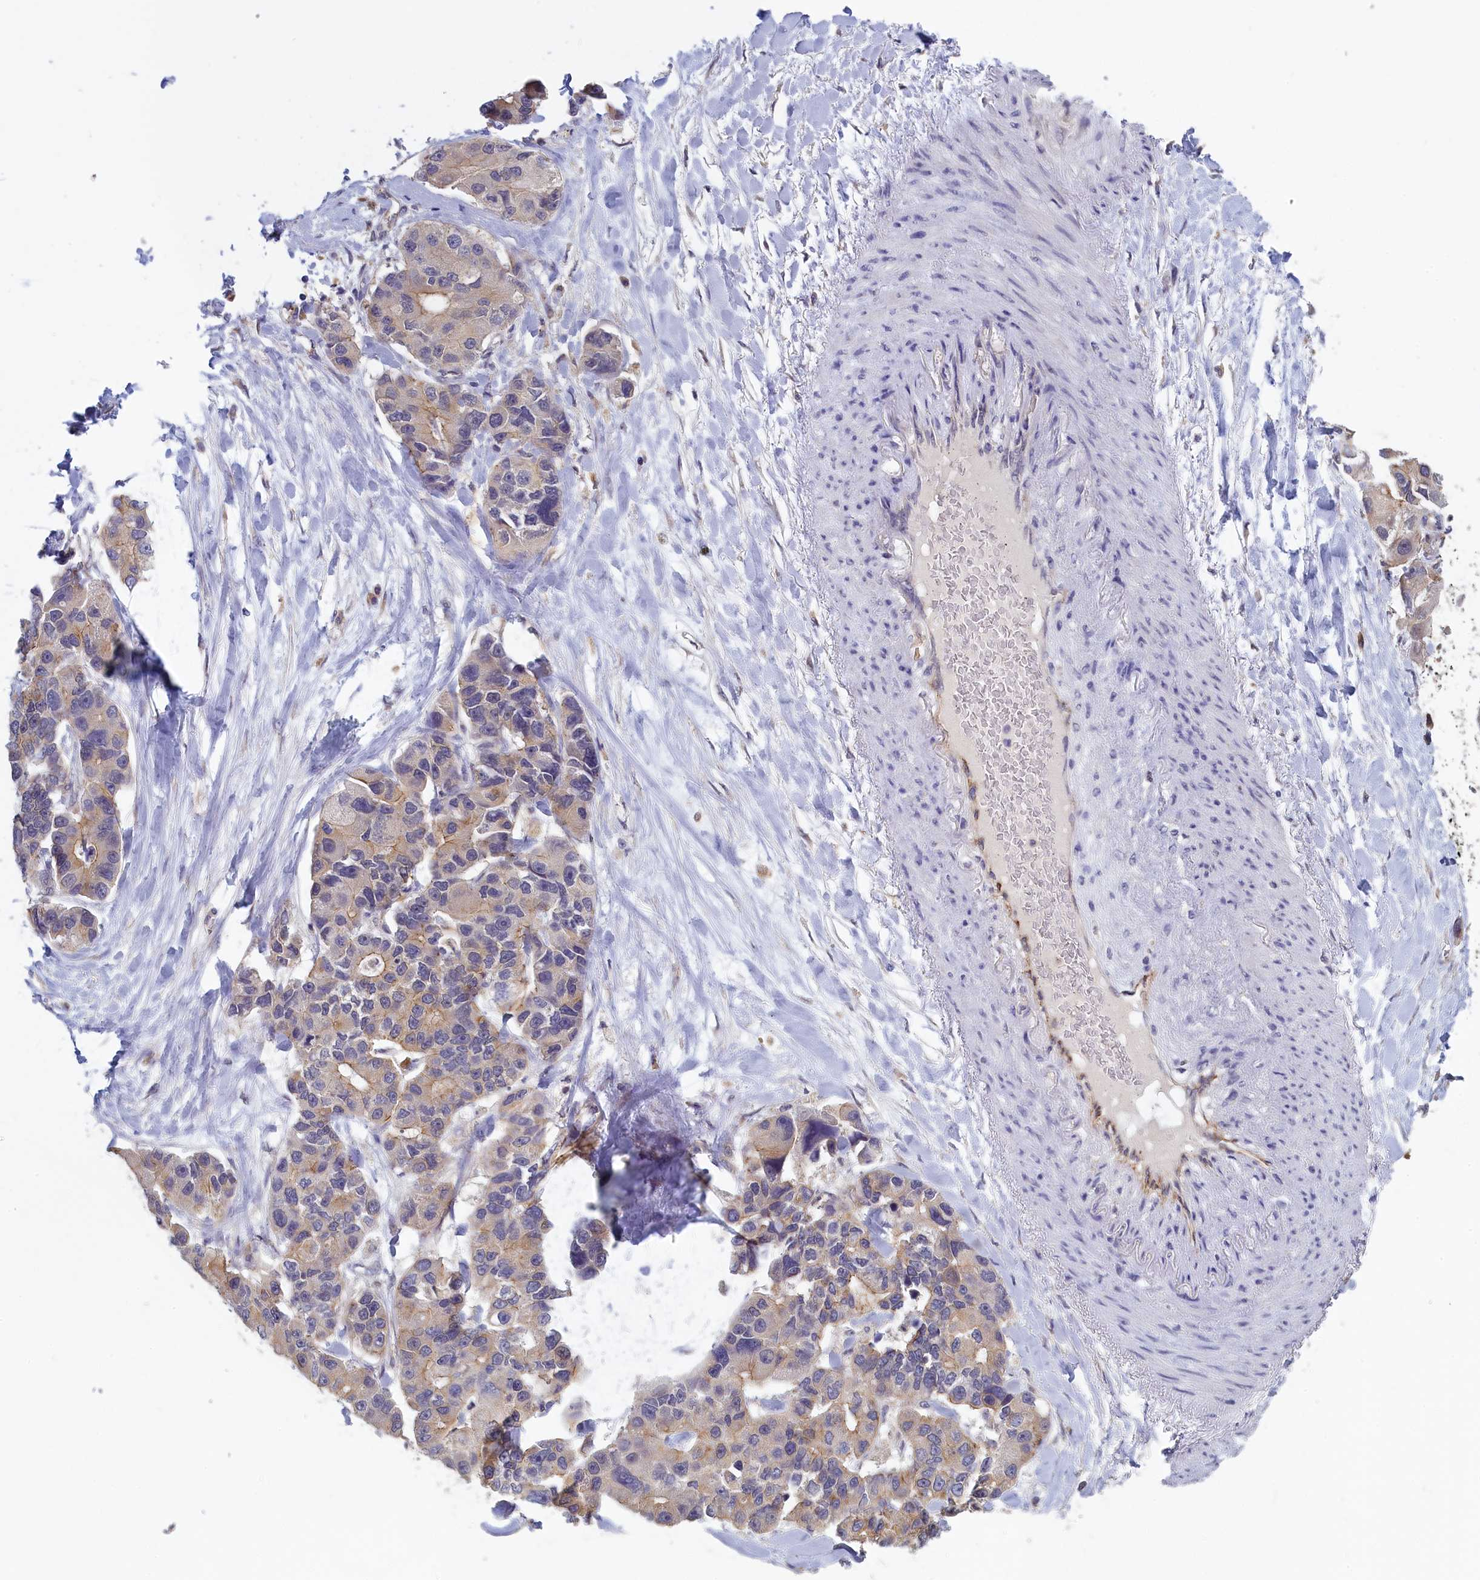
{"staining": {"intensity": "weak", "quantity": "25%-75%", "location": "cytoplasmic/membranous"}, "tissue": "lung cancer", "cell_type": "Tumor cells", "image_type": "cancer", "snomed": [{"axis": "morphology", "description": "Adenocarcinoma, NOS"}, {"axis": "topography", "description": "Lung"}], "caption": "Protein staining of lung cancer (adenocarcinoma) tissue exhibits weak cytoplasmic/membranous expression in about 25%-75% of tumor cells.", "gene": "COL19A1", "patient": {"sex": "female", "age": 54}}